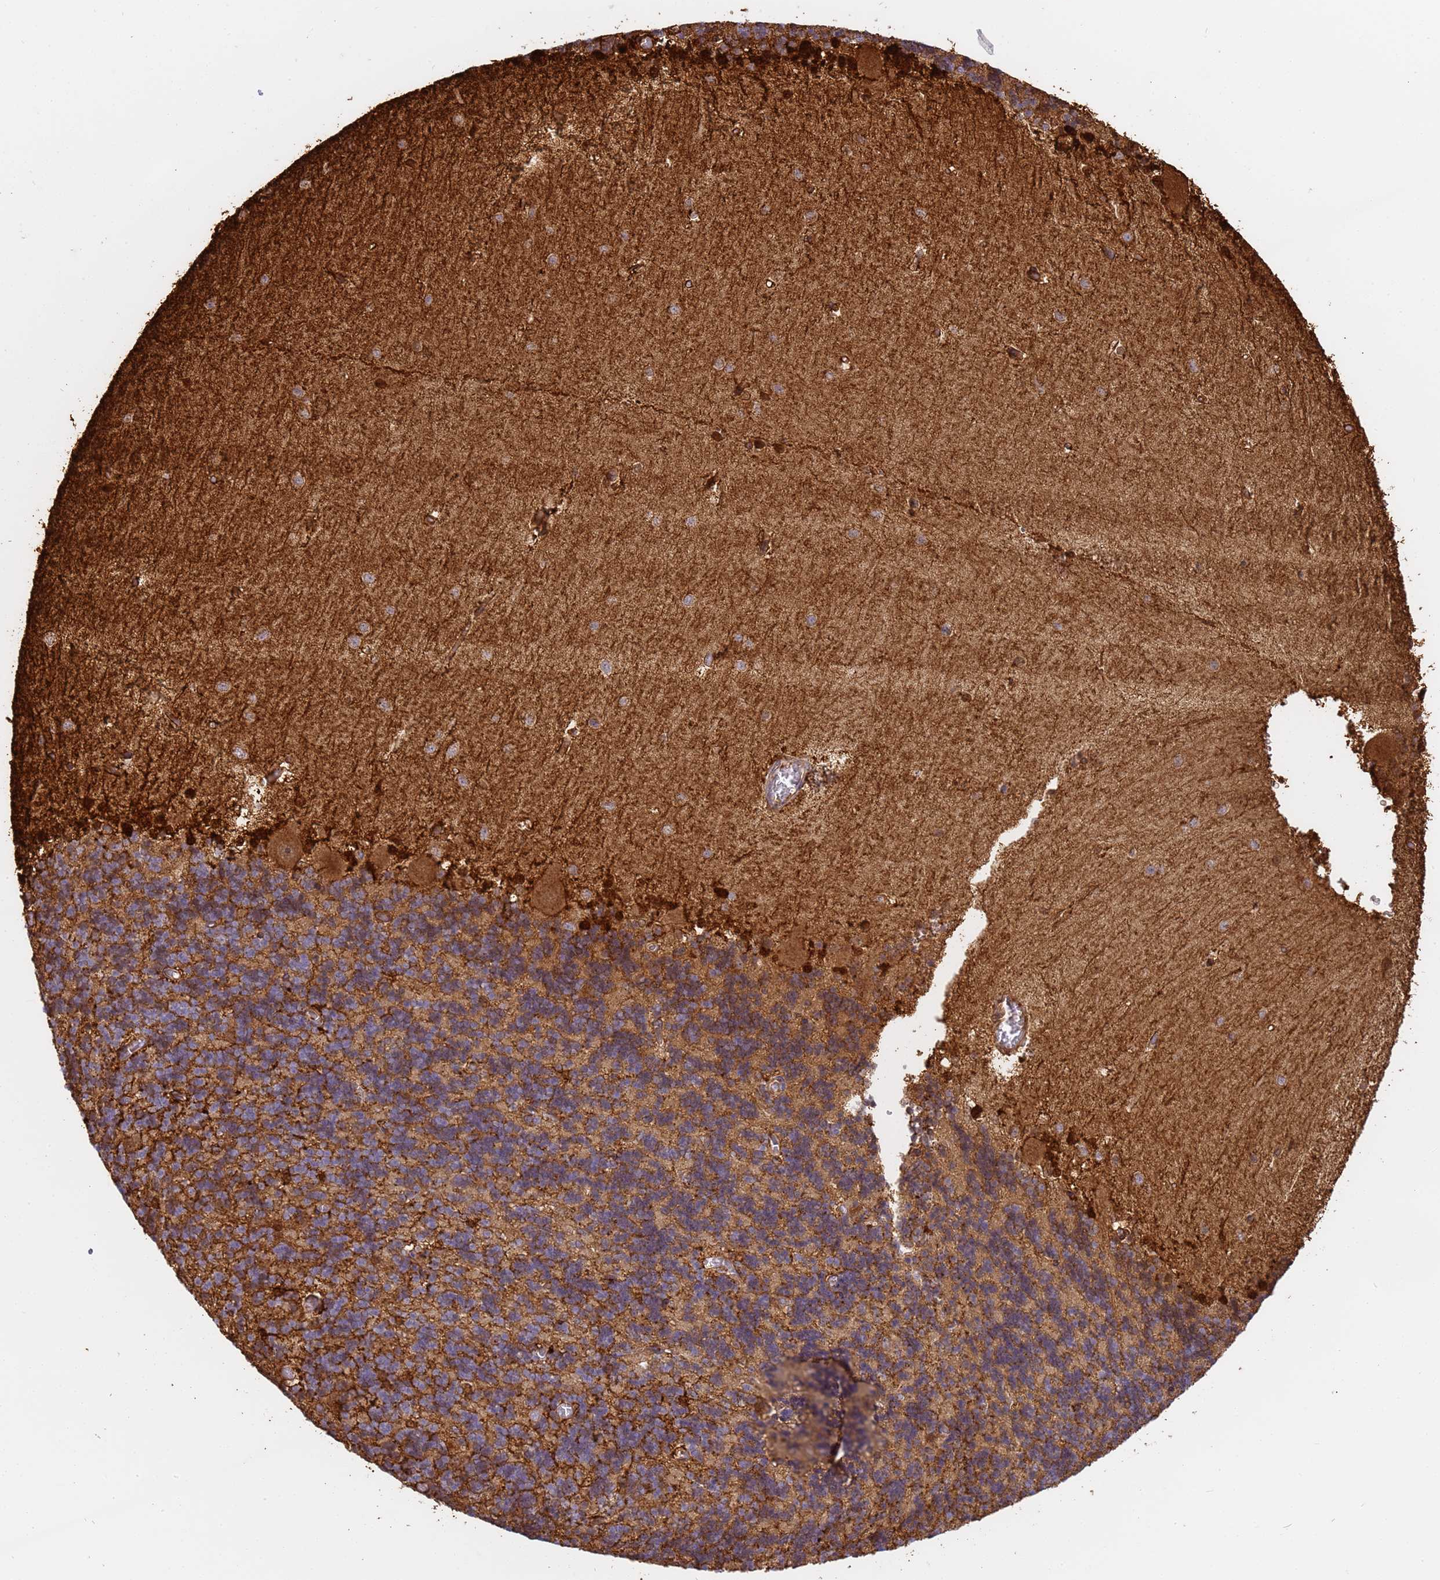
{"staining": {"intensity": "moderate", "quantity": "25%-75%", "location": "cytoplasmic/membranous"}, "tissue": "cerebellum", "cell_type": "Cells in granular layer", "image_type": "normal", "snomed": [{"axis": "morphology", "description": "Normal tissue, NOS"}, {"axis": "topography", "description": "Cerebellum"}], "caption": "A brown stain shows moderate cytoplasmic/membranous staining of a protein in cells in granular layer of unremarkable human cerebellum.", "gene": "M6PR", "patient": {"sex": "male", "age": 37}}